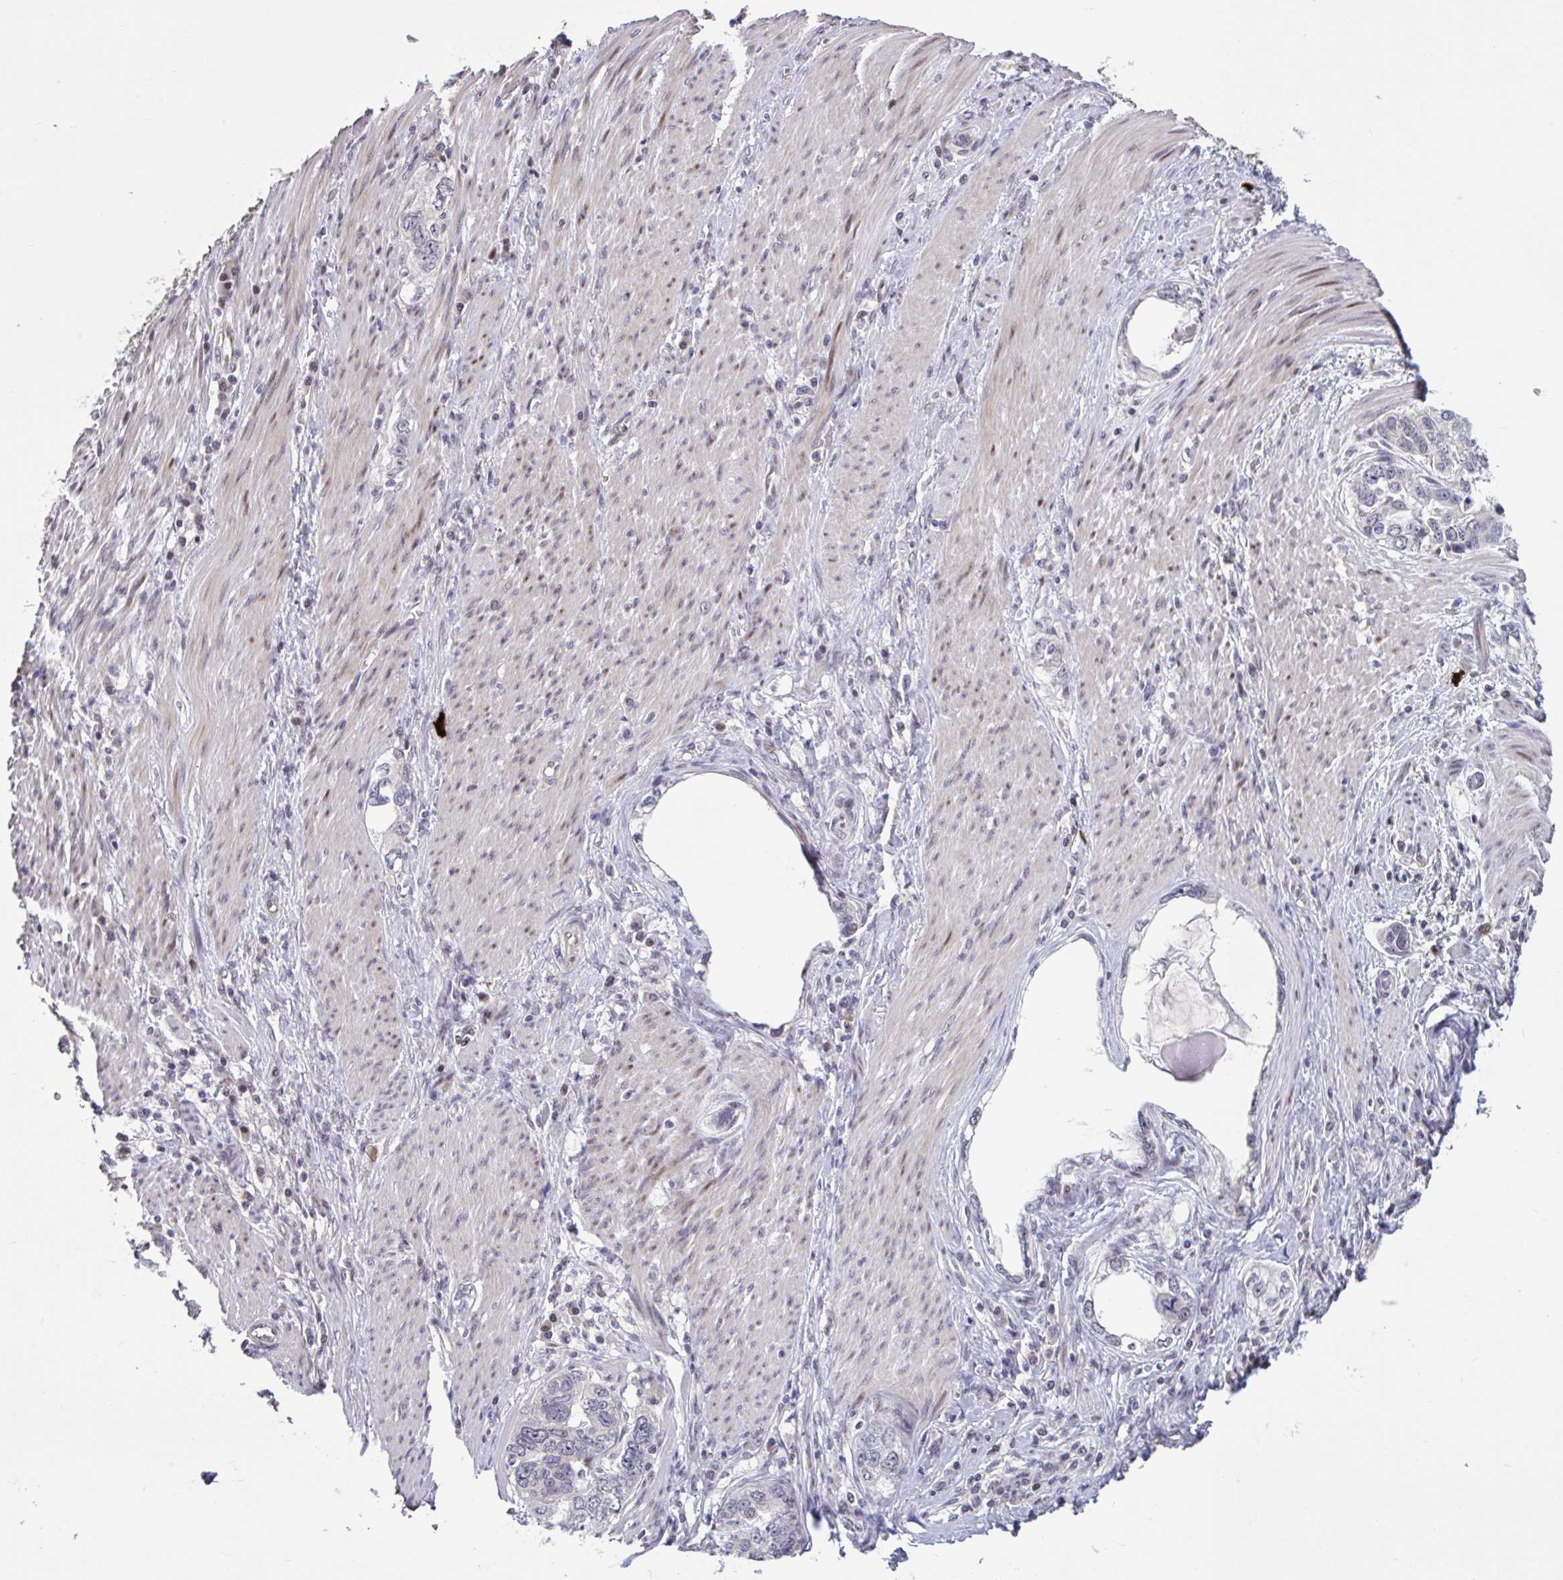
{"staining": {"intensity": "negative", "quantity": "none", "location": "none"}, "tissue": "stomach cancer", "cell_type": "Tumor cells", "image_type": "cancer", "snomed": [{"axis": "morphology", "description": "Adenocarcinoma, NOS"}, {"axis": "topography", "description": "Stomach, lower"}], "caption": "A high-resolution photomicrograph shows IHC staining of adenocarcinoma (stomach), which exhibits no significant positivity in tumor cells.", "gene": "ZNF414", "patient": {"sex": "female", "age": 93}}